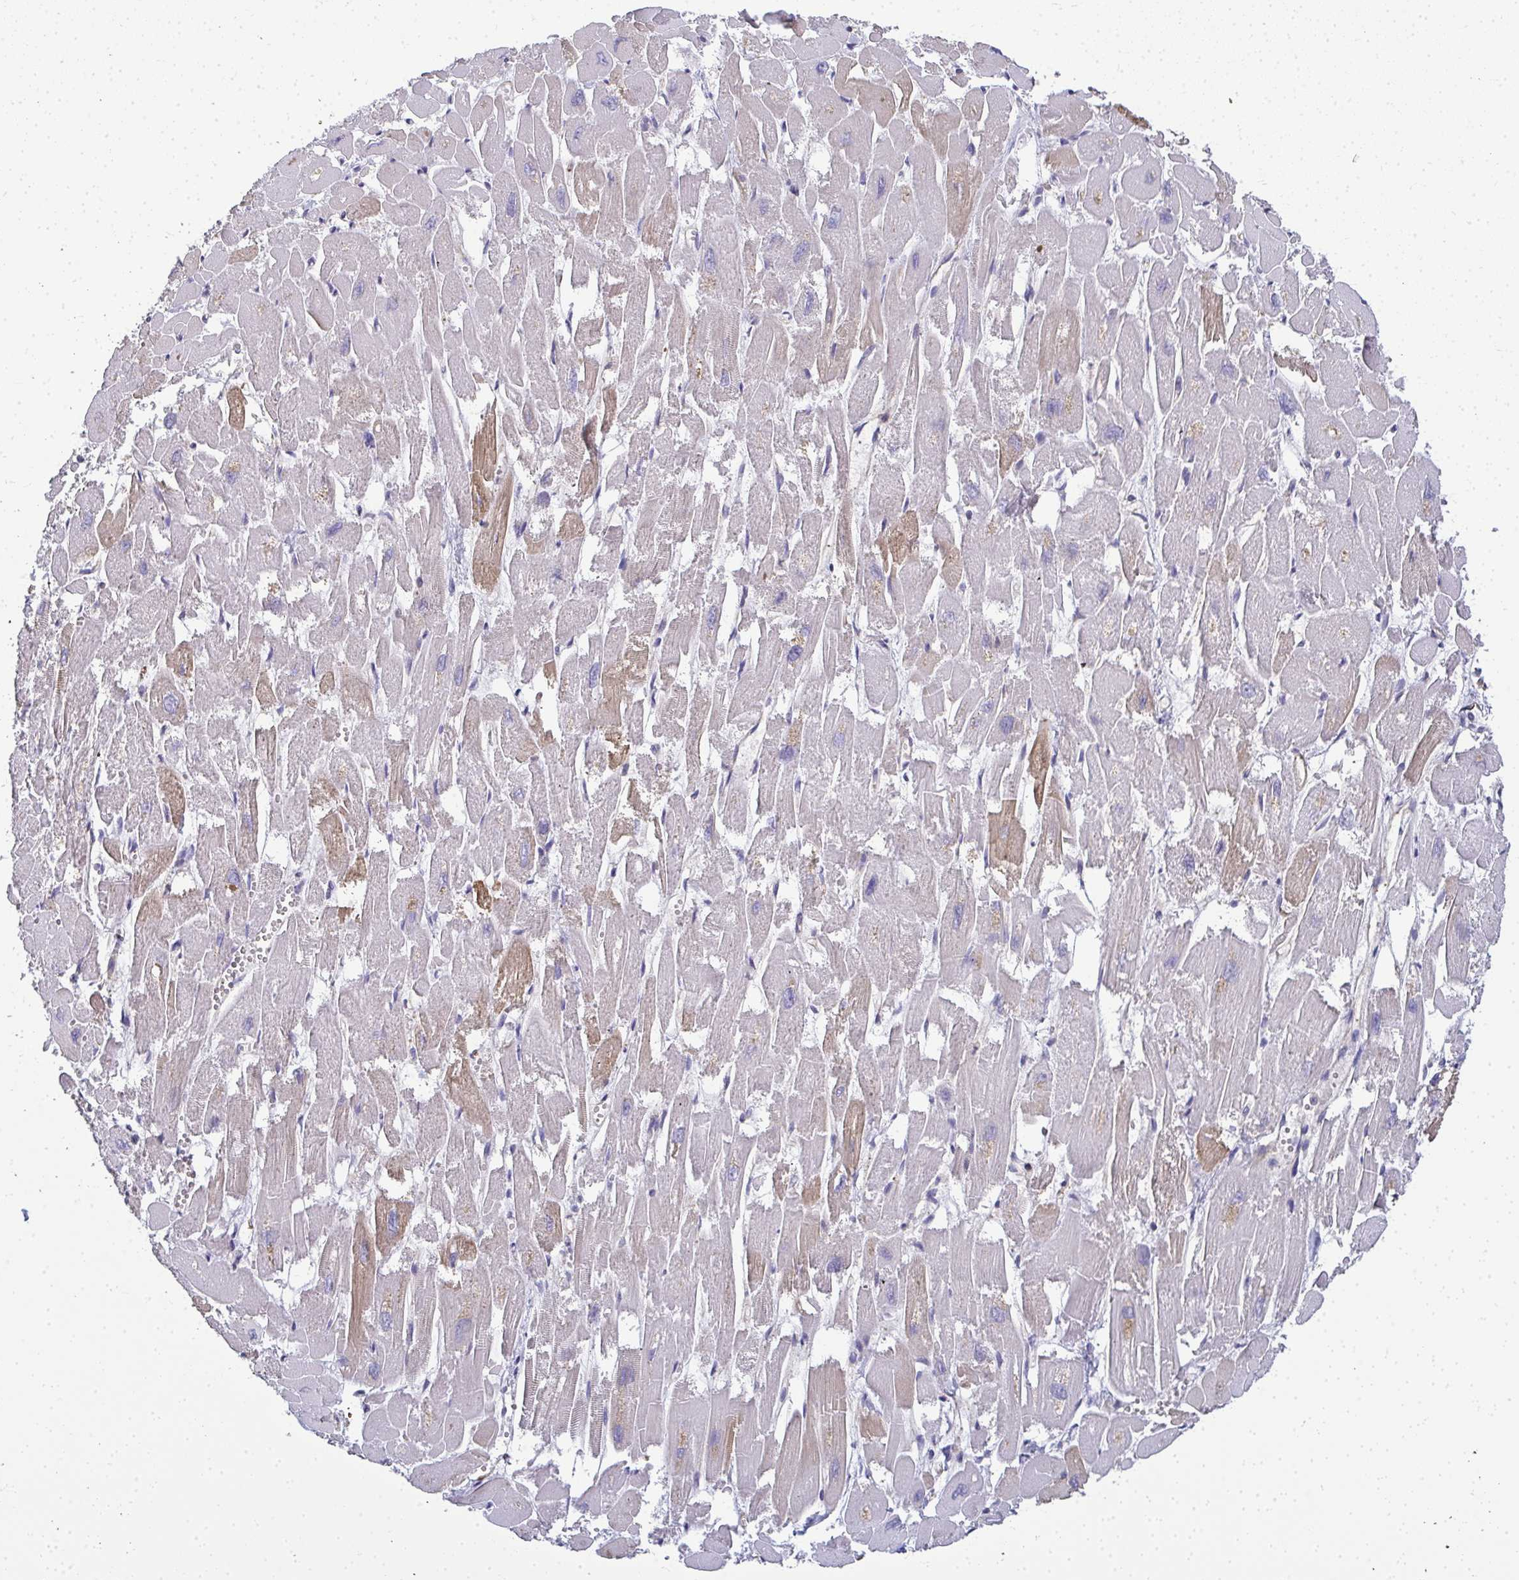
{"staining": {"intensity": "moderate", "quantity": "25%-75%", "location": "cytoplasmic/membranous"}, "tissue": "heart muscle", "cell_type": "Cardiomyocytes", "image_type": "normal", "snomed": [{"axis": "morphology", "description": "Normal tissue, NOS"}, {"axis": "topography", "description": "Heart"}], "caption": "Immunohistochemical staining of benign heart muscle shows 25%-75% levels of moderate cytoplasmic/membranous protein positivity in approximately 25%-75% of cardiomyocytes. Immunohistochemistry stains the protein in brown and the nuclei are stained blue.", "gene": "MYL1", "patient": {"sex": "male", "age": 54}}